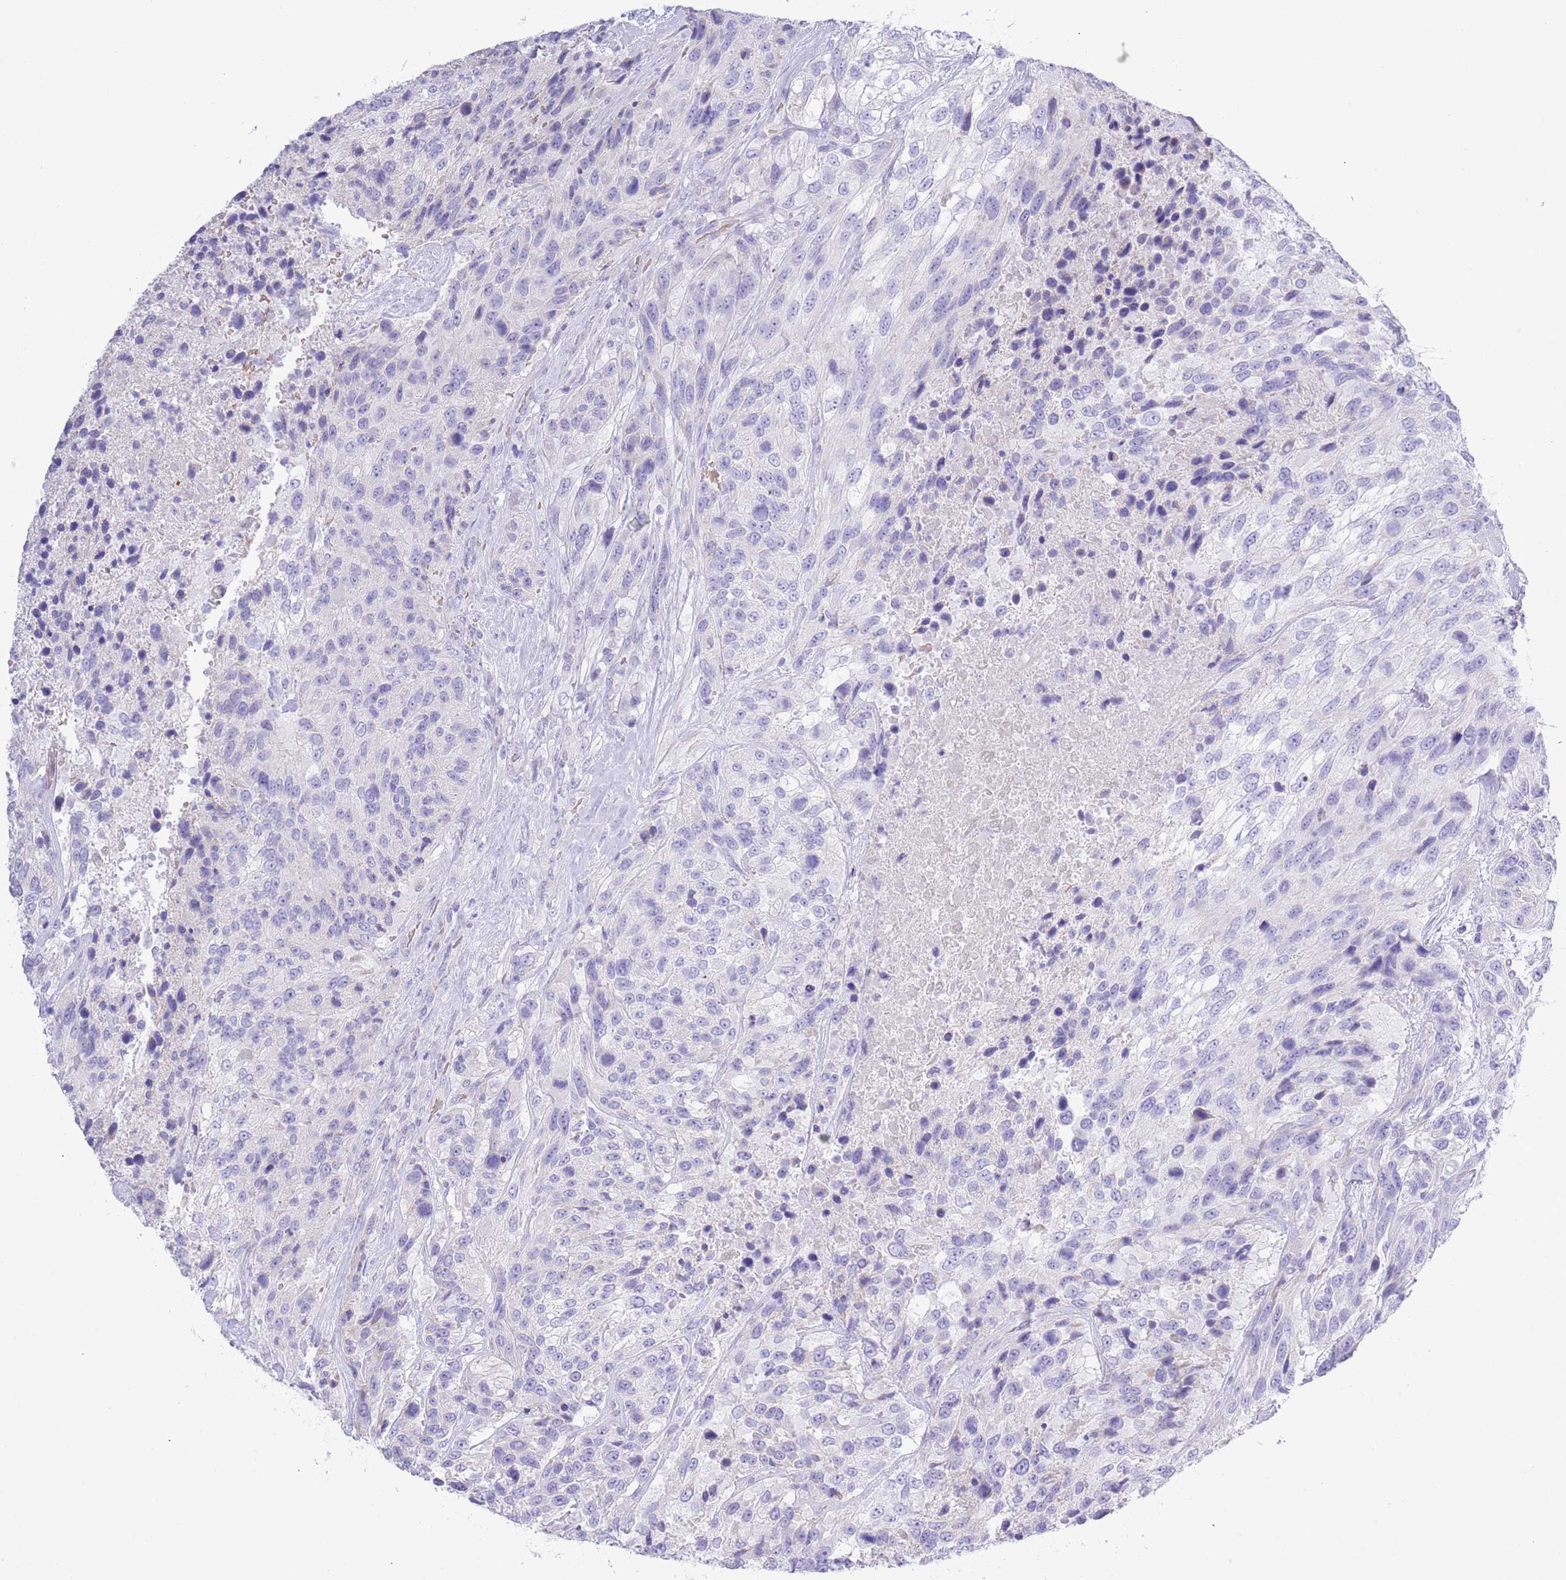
{"staining": {"intensity": "negative", "quantity": "none", "location": "none"}, "tissue": "urothelial cancer", "cell_type": "Tumor cells", "image_type": "cancer", "snomed": [{"axis": "morphology", "description": "Urothelial carcinoma, High grade"}, {"axis": "topography", "description": "Urinary bladder"}], "caption": "Immunohistochemical staining of urothelial cancer reveals no significant expression in tumor cells.", "gene": "ACR", "patient": {"sex": "female", "age": 70}}